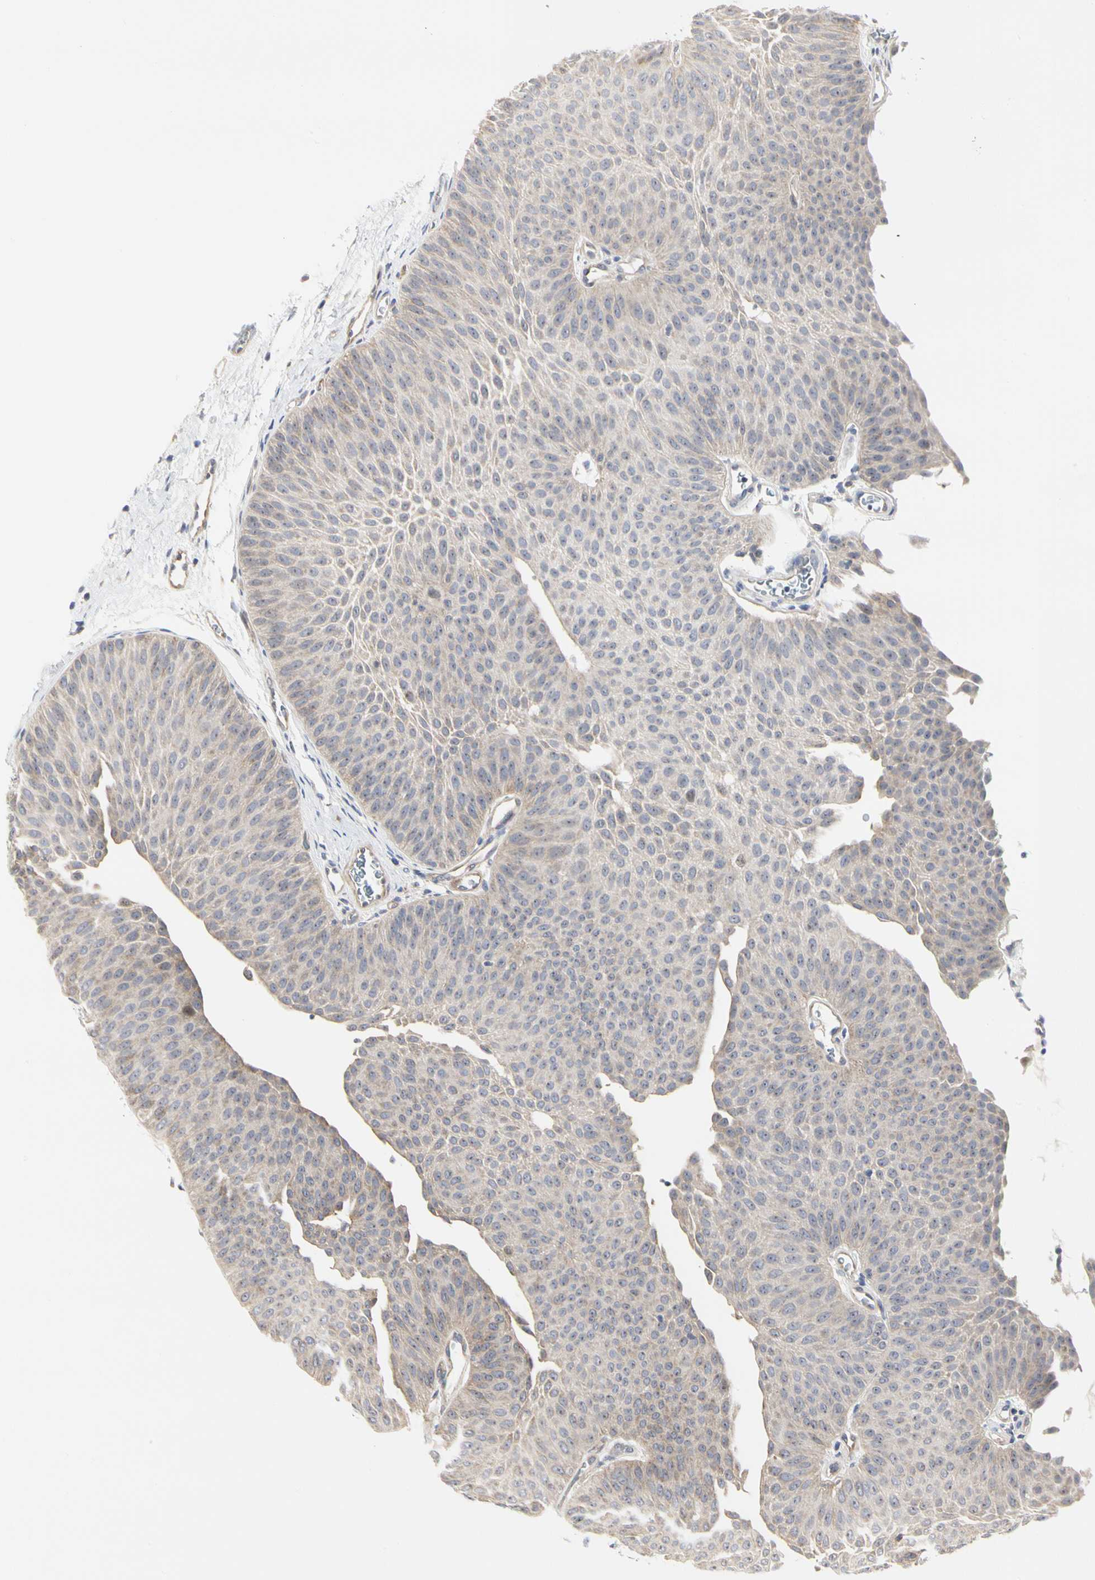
{"staining": {"intensity": "weak", "quantity": "25%-75%", "location": "cytoplasmic/membranous"}, "tissue": "urothelial cancer", "cell_type": "Tumor cells", "image_type": "cancer", "snomed": [{"axis": "morphology", "description": "Urothelial carcinoma, Low grade"}, {"axis": "topography", "description": "Urinary bladder"}], "caption": "Weak cytoplasmic/membranous expression is identified in about 25%-75% of tumor cells in urothelial cancer. Using DAB (brown) and hematoxylin (blue) stains, captured at high magnification using brightfield microscopy.", "gene": "SHANK2", "patient": {"sex": "female", "age": 60}}